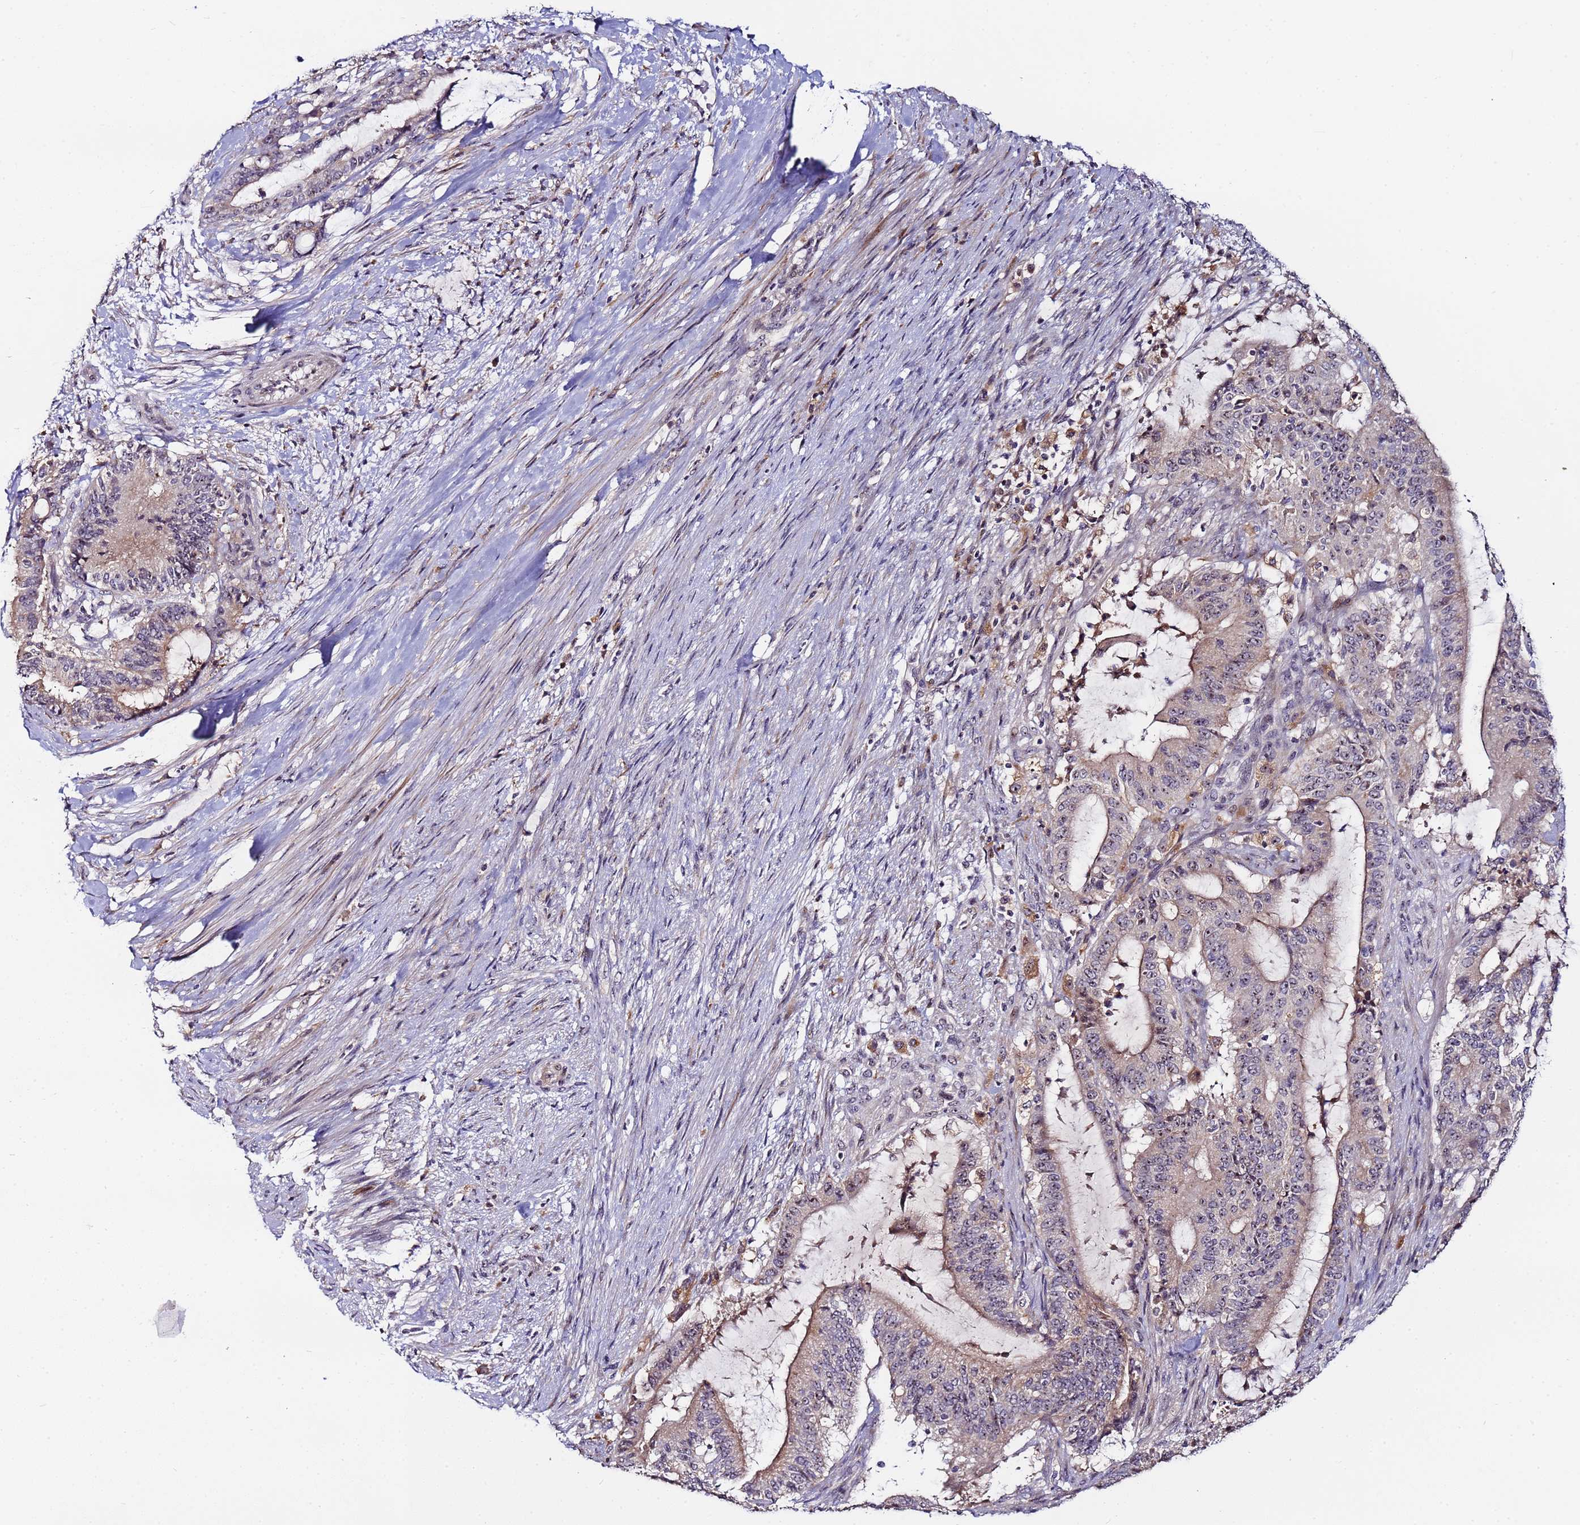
{"staining": {"intensity": "weak", "quantity": "<25%", "location": "nuclear"}, "tissue": "liver cancer", "cell_type": "Tumor cells", "image_type": "cancer", "snomed": [{"axis": "morphology", "description": "Normal tissue, NOS"}, {"axis": "morphology", "description": "Cholangiocarcinoma"}, {"axis": "topography", "description": "Liver"}, {"axis": "topography", "description": "Peripheral nerve tissue"}], "caption": "High power microscopy photomicrograph of an IHC histopathology image of liver cancer, revealing no significant expression in tumor cells. (DAB immunohistochemistry (IHC), high magnification).", "gene": "KRI1", "patient": {"sex": "female", "age": 73}}